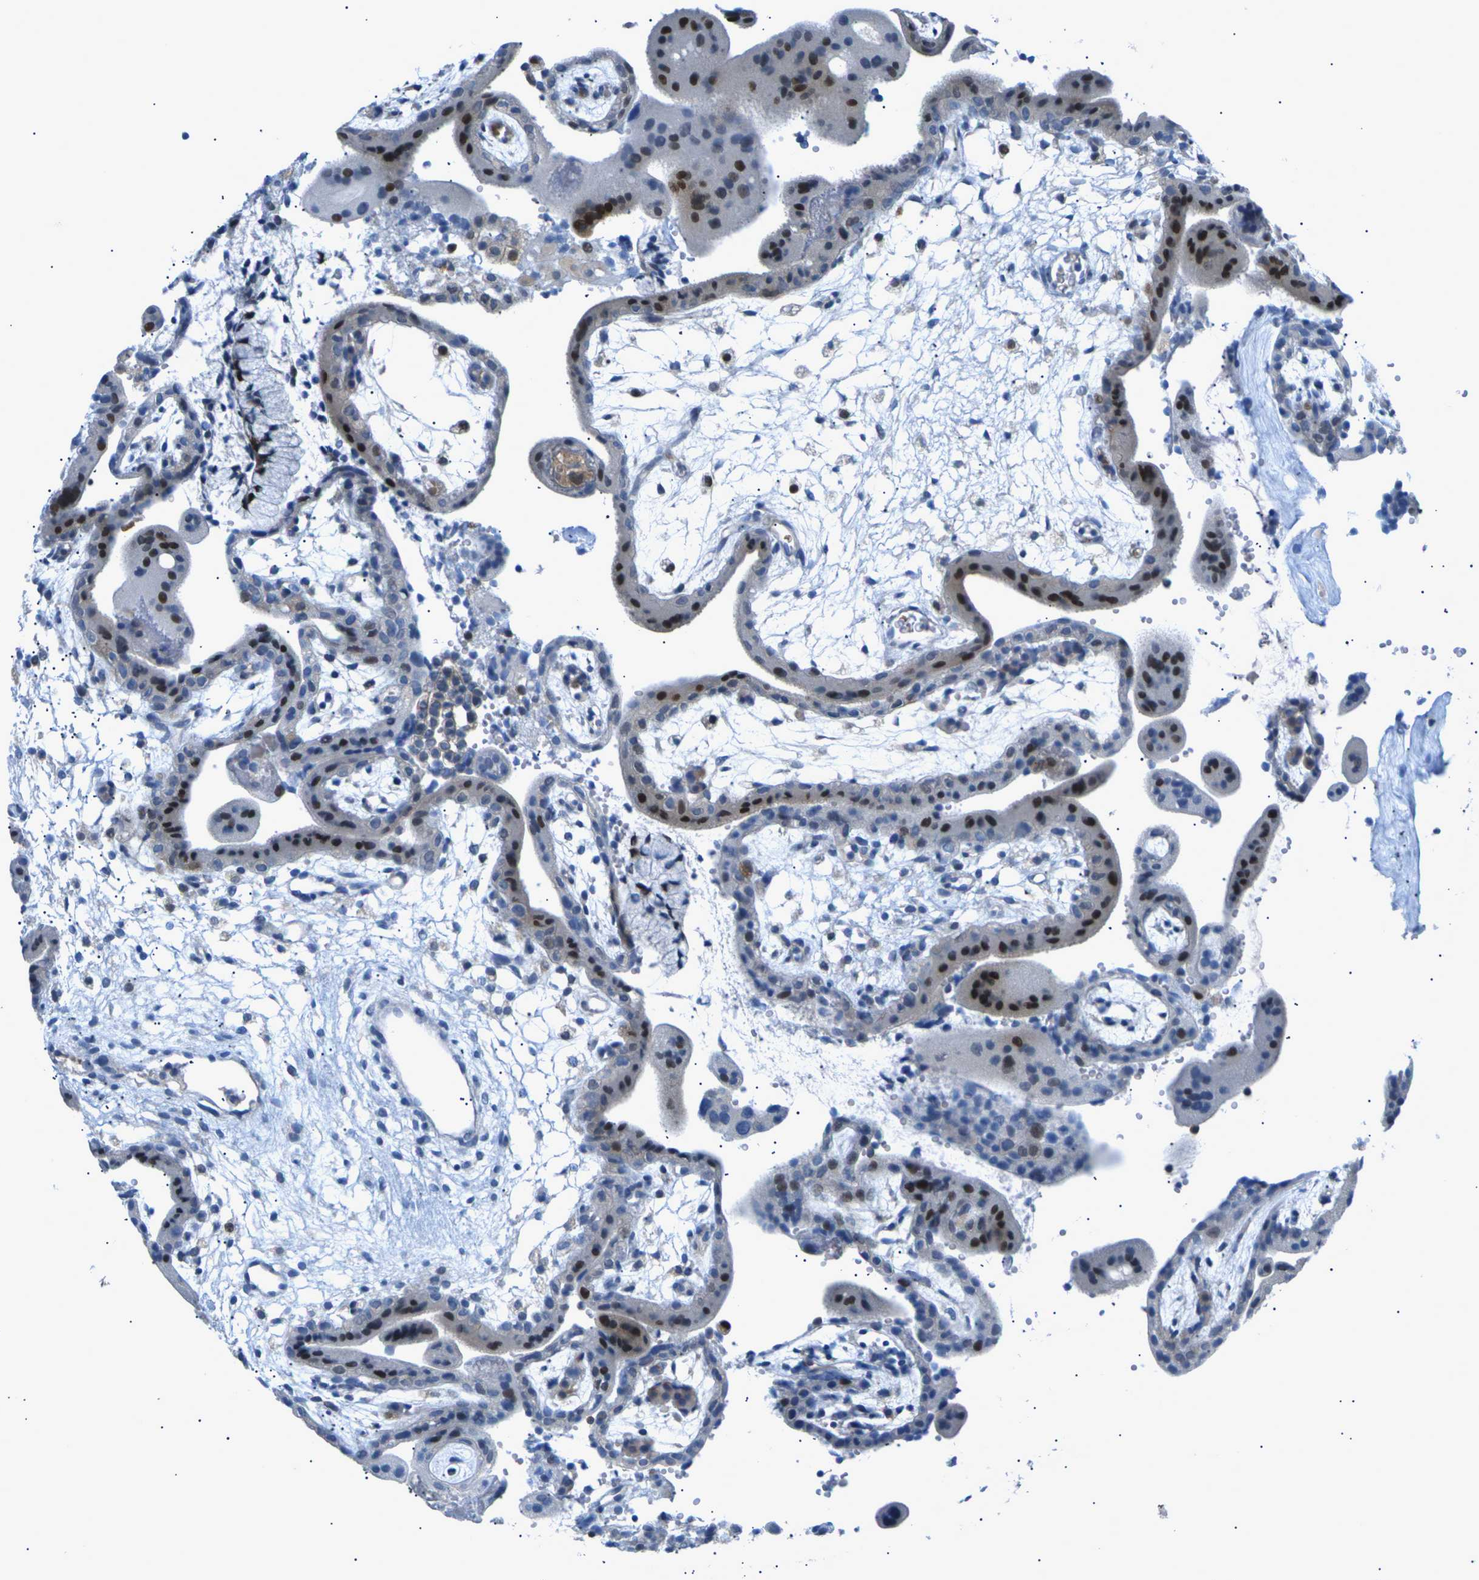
{"staining": {"intensity": "strong", "quantity": "25%-75%", "location": "nuclear"}, "tissue": "placenta", "cell_type": "Trophoblastic cells", "image_type": "normal", "snomed": [{"axis": "morphology", "description": "Normal tissue, NOS"}, {"axis": "topography", "description": "Placenta"}], "caption": "Immunohistochemical staining of unremarkable human placenta shows high levels of strong nuclear positivity in about 25%-75% of trophoblastic cells.", "gene": "RPS6KA3", "patient": {"sex": "female", "age": 18}}